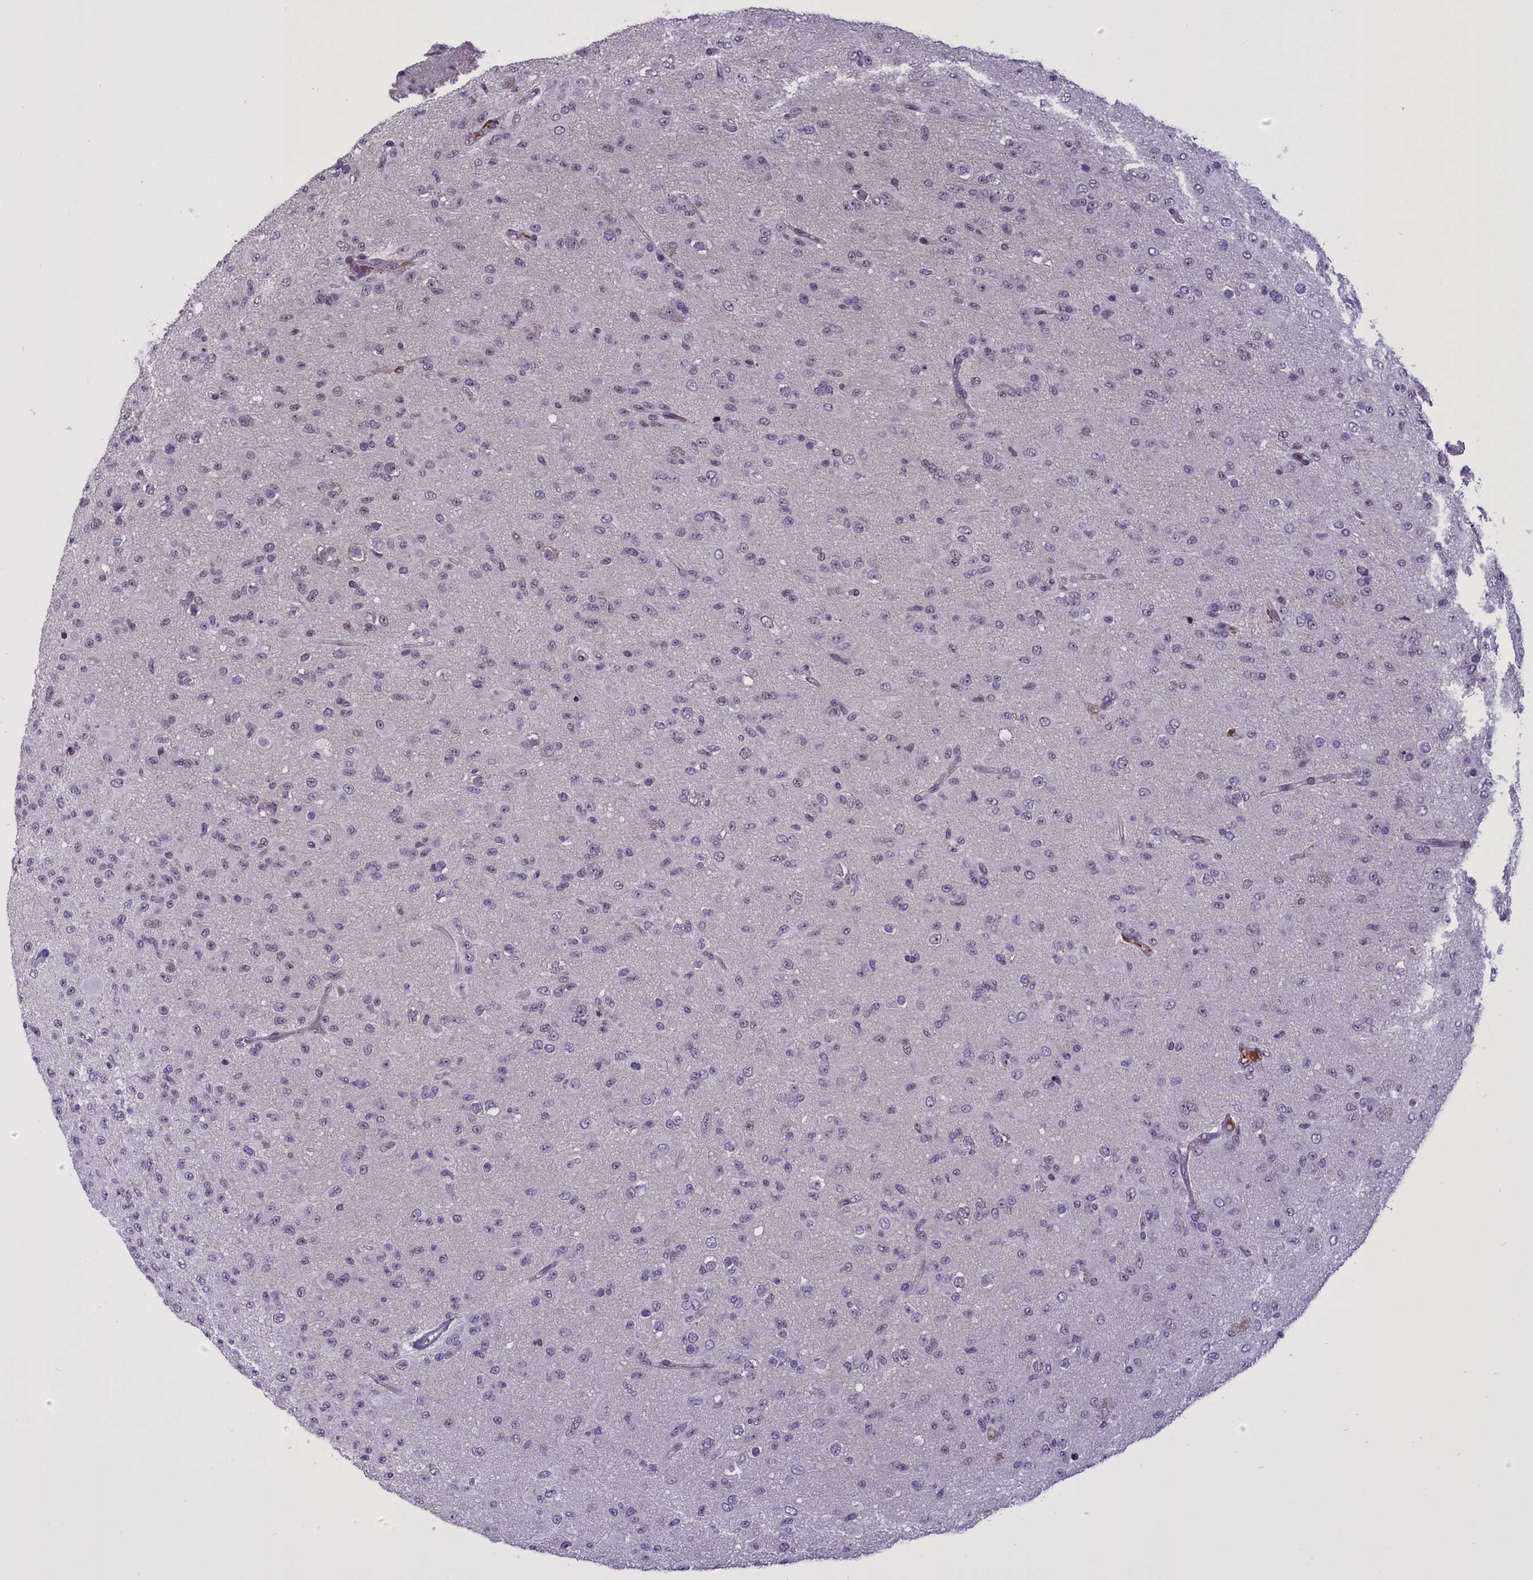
{"staining": {"intensity": "negative", "quantity": "none", "location": "none"}, "tissue": "glioma", "cell_type": "Tumor cells", "image_type": "cancer", "snomed": [{"axis": "morphology", "description": "Glioma, malignant, Low grade"}, {"axis": "topography", "description": "Brain"}], "caption": "High power microscopy image of an immunohistochemistry (IHC) image of low-grade glioma (malignant), revealing no significant expression in tumor cells.", "gene": "ENHO", "patient": {"sex": "male", "age": 65}}